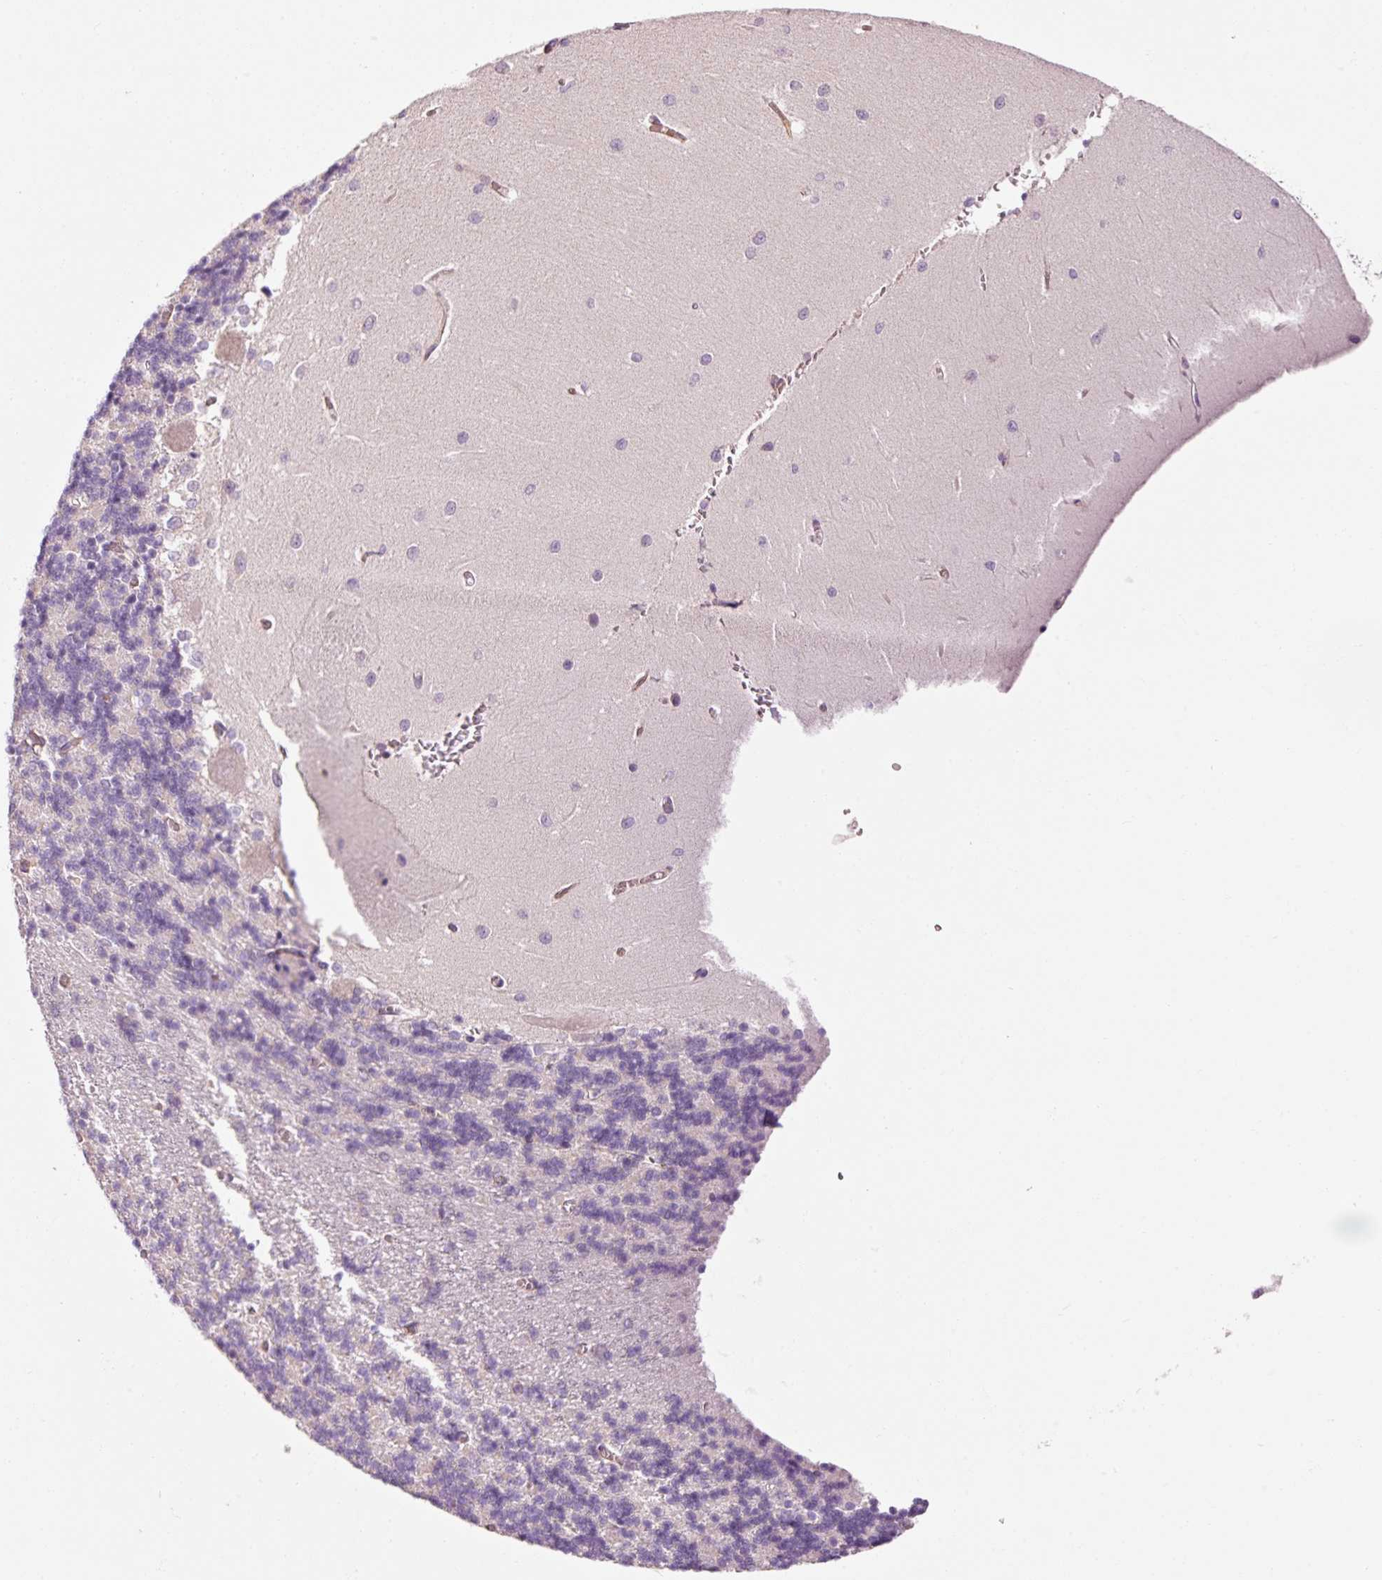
{"staining": {"intensity": "negative", "quantity": "none", "location": "none"}, "tissue": "cerebellum", "cell_type": "Cells in granular layer", "image_type": "normal", "snomed": [{"axis": "morphology", "description": "Normal tissue, NOS"}, {"axis": "topography", "description": "Cerebellum"}], "caption": "Micrograph shows no protein expression in cells in granular layer of normal cerebellum. (Immunohistochemistry (ihc), brightfield microscopy, high magnification).", "gene": "ANKRD20A1", "patient": {"sex": "male", "age": 37}}